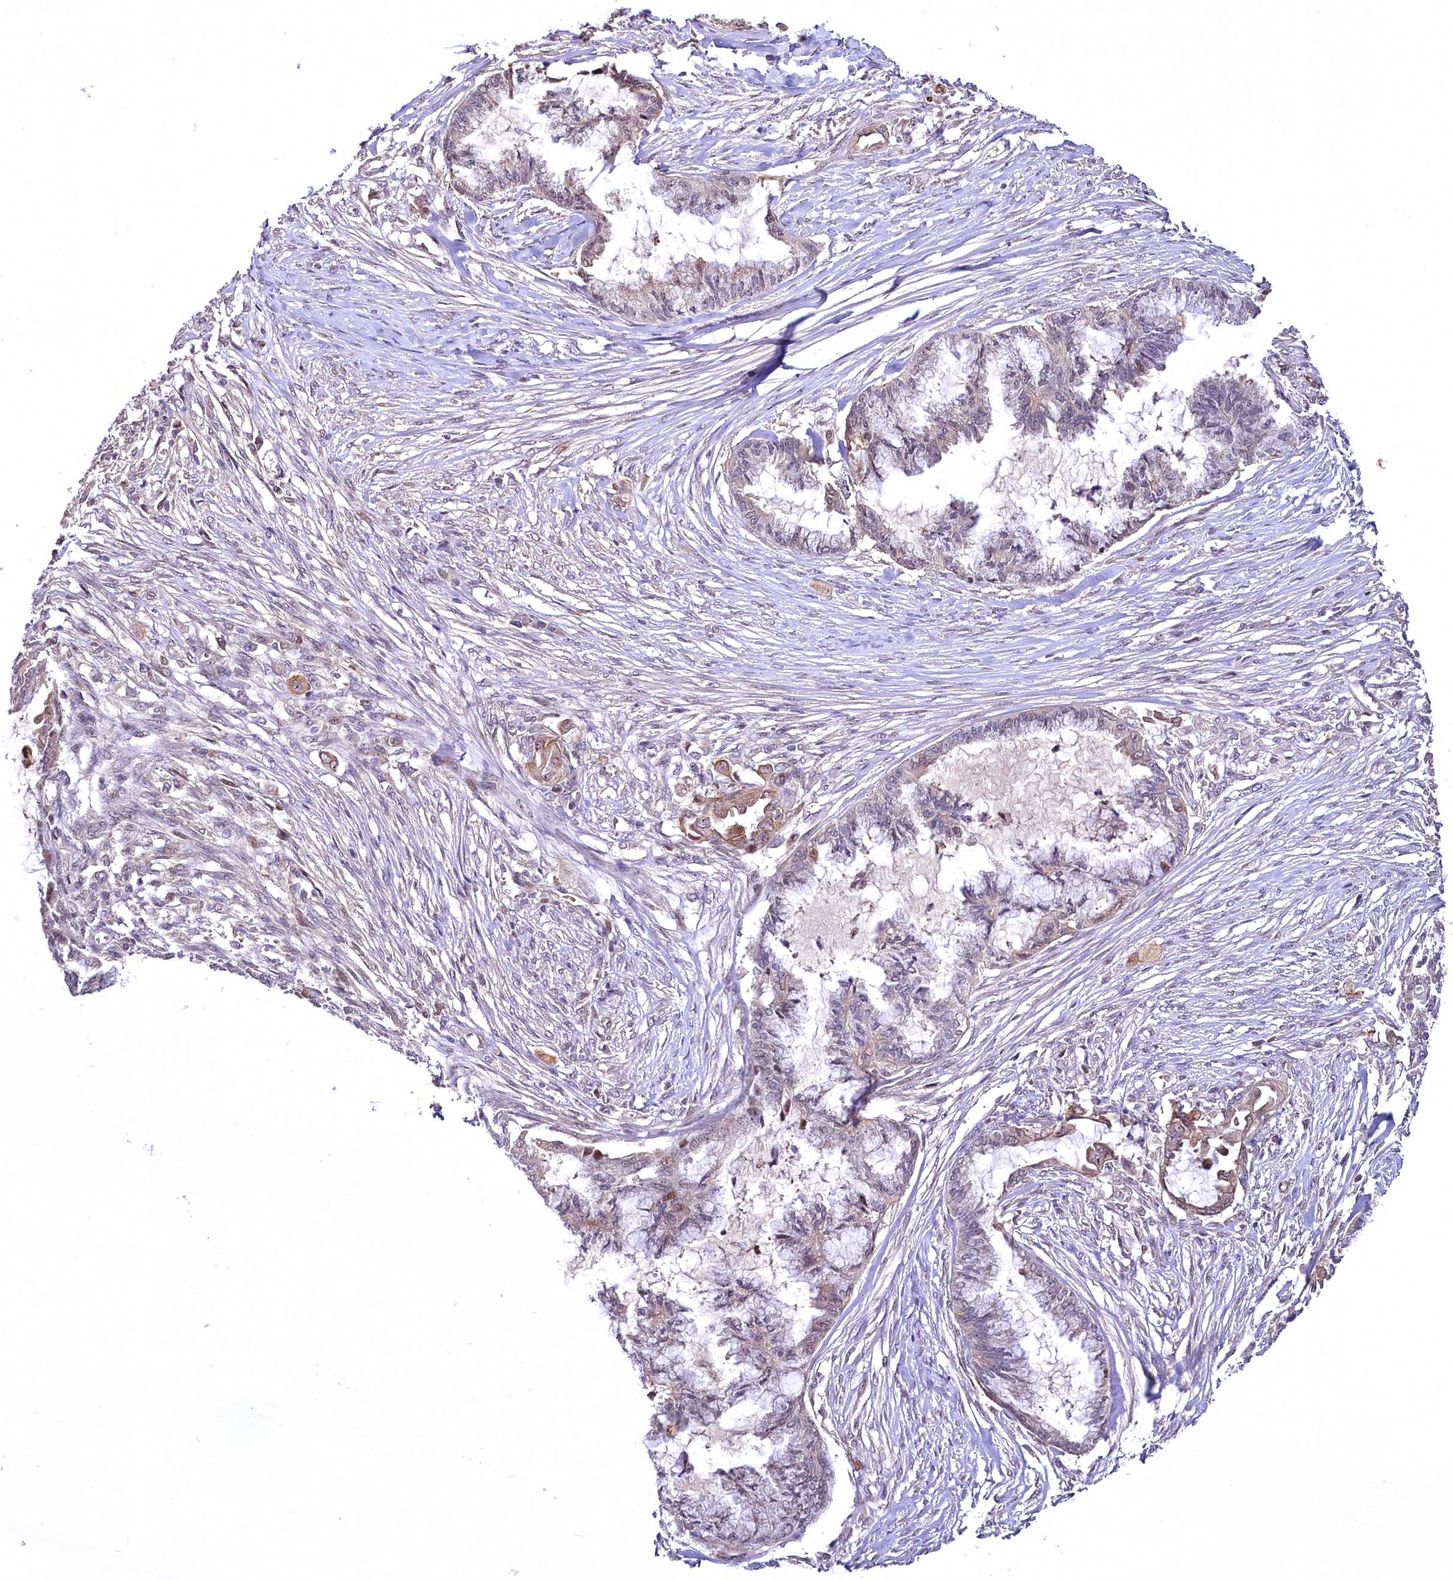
{"staining": {"intensity": "weak", "quantity": "<25%", "location": "cytoplasmic/membranous,nuclear"}, "tissue": "endometrial cancer", "cell_type": "Tumor cells", "image_type": "cancer", "snomed": [{"axis": "morphology", "description": "Adenocarcinoma, NOS"}, {"axis": "topography", "description": "Endometrium"}], "caption": "Endometrial cancer (adenocarcinoma) stained for a protein using immunohistochemistry shows no staining tumor cells.", "gene": "N4BP2L1", "patient": {"sex": "female", "age": 86}}